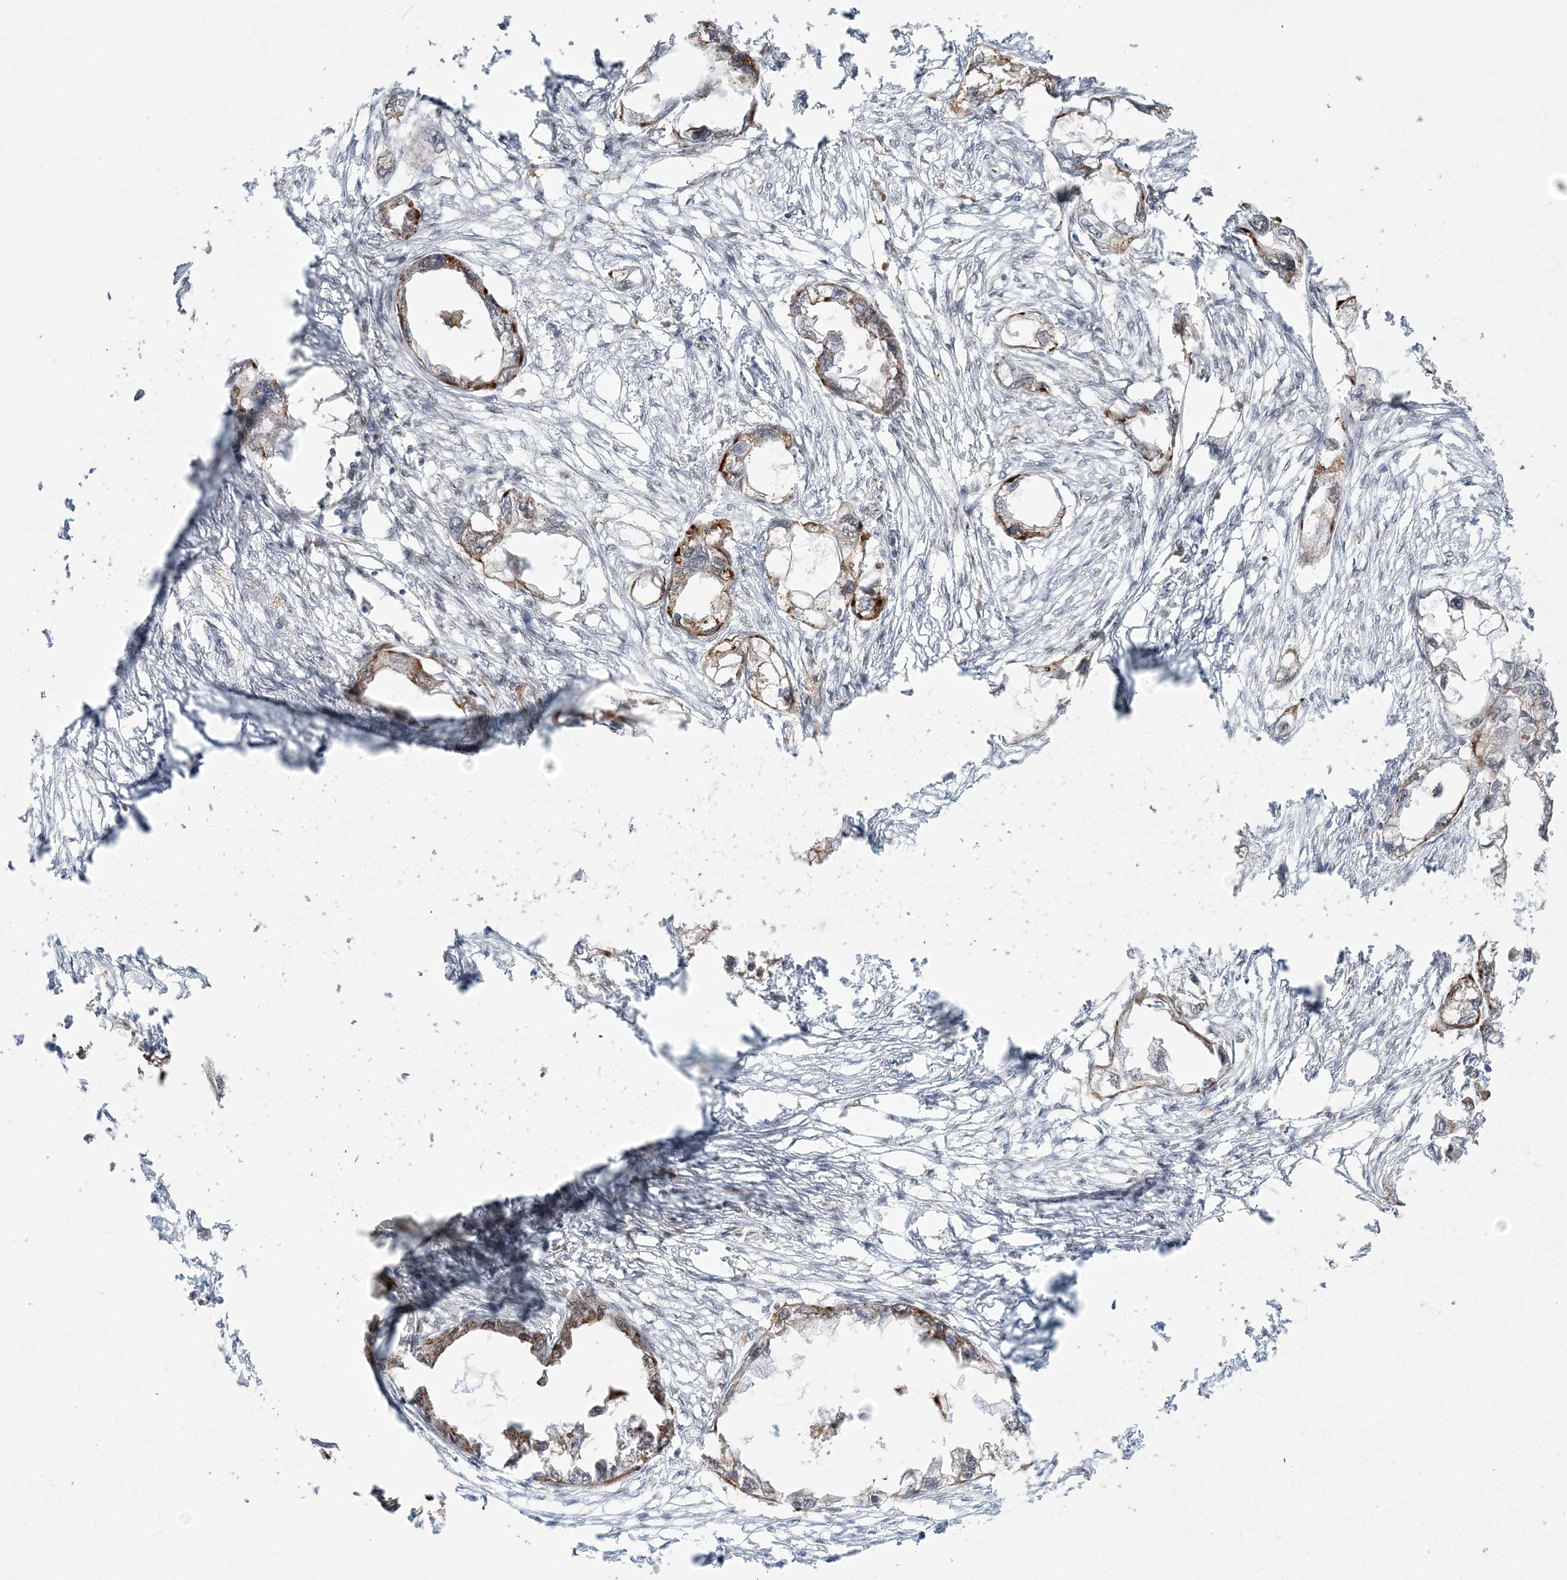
{"staining": {"intensity": "moderate", "quantity": ">75%", "location": "cytoplasmic/membranous,nuclear"}, "tissue": "endometrial cancer", "cell_type": "Tumor cells", "image_type": "cancer", "snomed": [{"axis": "morphology", "description": "Adenocarcinoma, NOS"}, {"axis": "morphology", "description": "Adenocarcinoma, metastatic, NOS"}, {"axis": "topography", "description": "Adipose tissue"}, {"axis": "topography", "description": "Endometrium"}], "caption": "High-magnification brightfield microscopy of endometrial adenocarcinoma stained with DAB (3,3'-diaminobenzidine) (brown) and counterstained with hematoxylin (blue). tumor cells exhibit moderate cytoplasmic/membranous and nuclear staining is present in about>75% of cells. The protein of interest is stained brown, and the nuclei are stained in blue (DAB IHC with brightfield microscopy, high magnification).", "gene": "RBM17", "patient": {"sex": "female", "age": 67}}